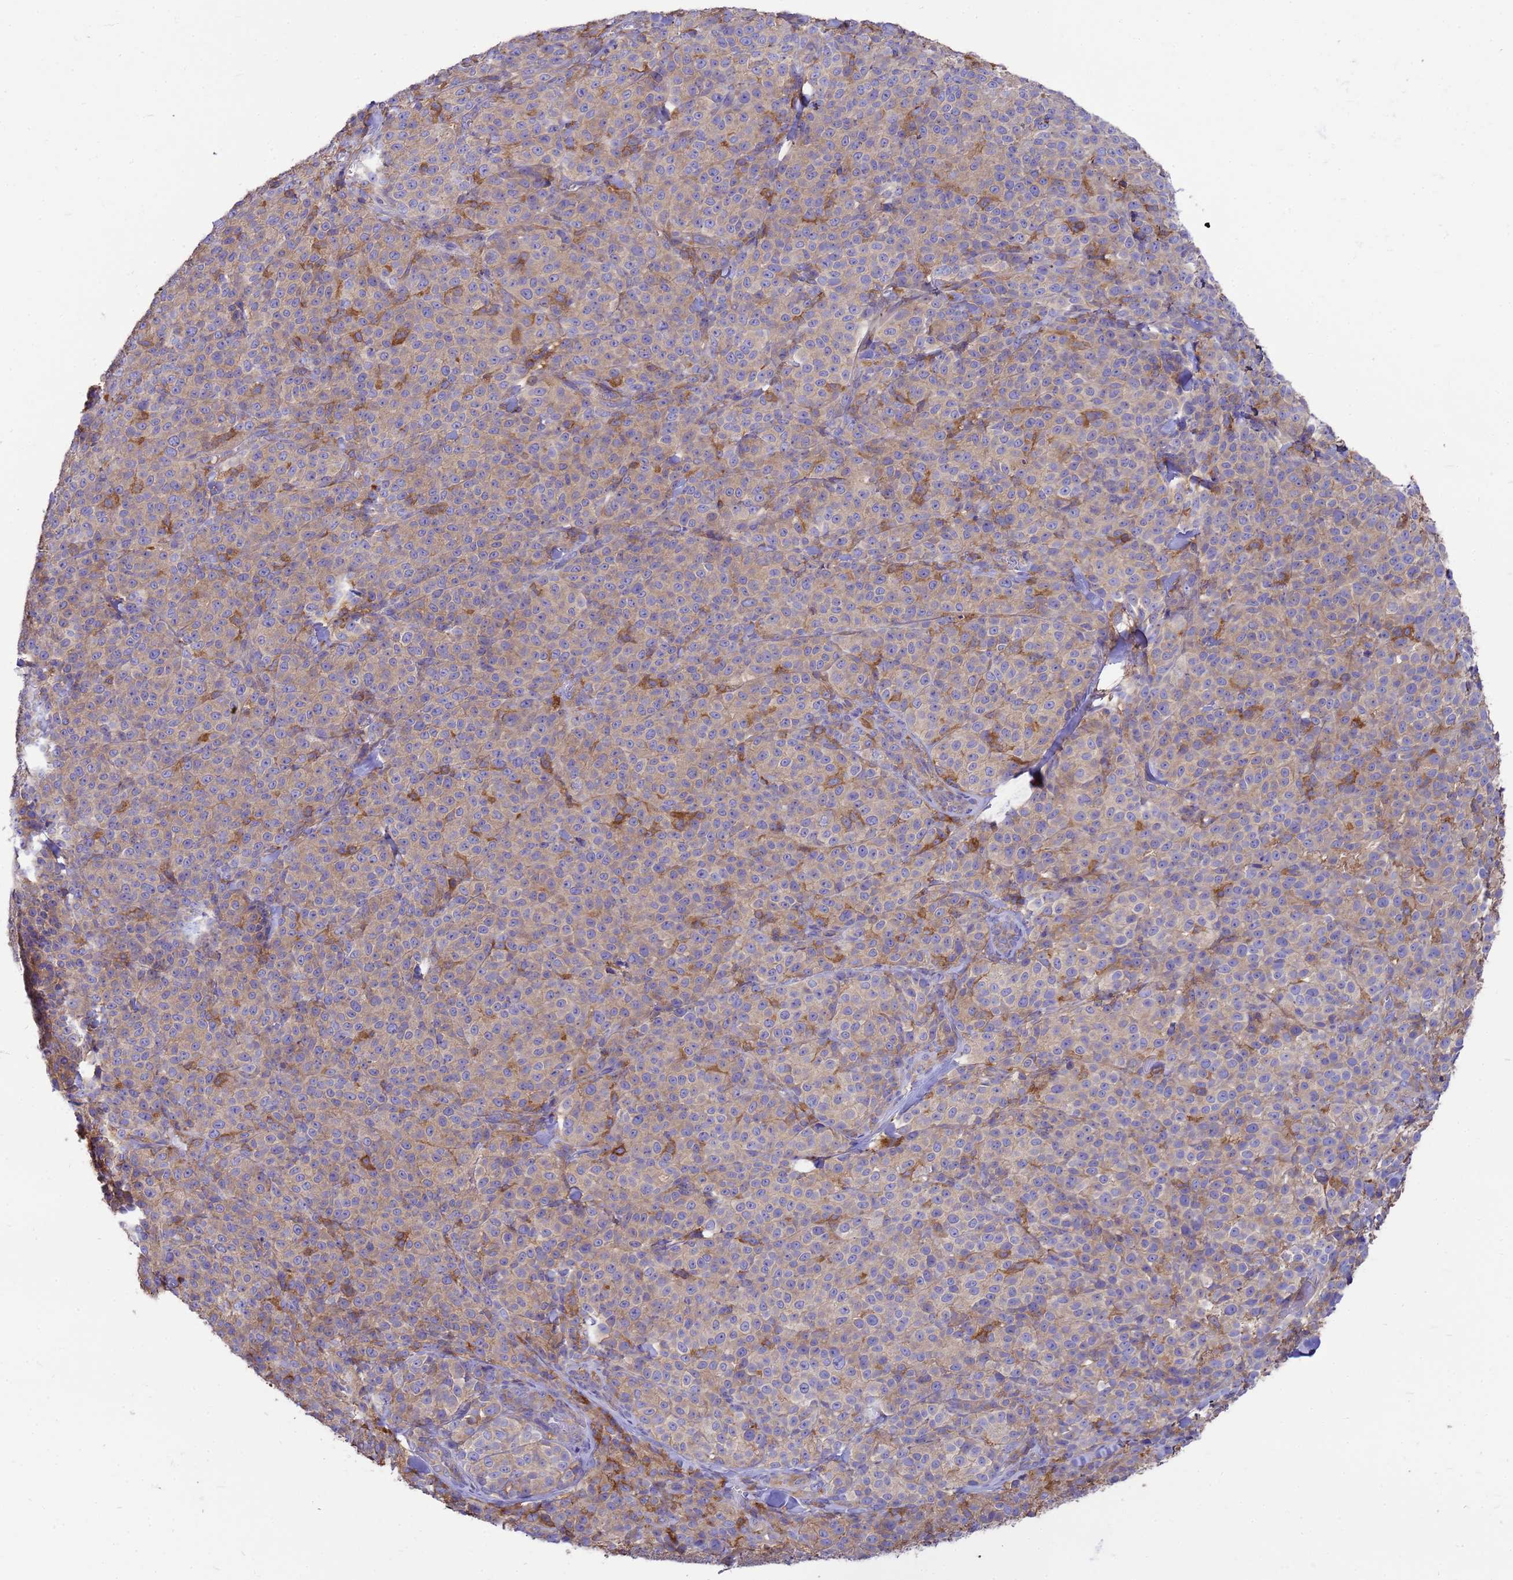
{"staining": {"intensity": "weak", "quantity": "25%-75%", "location": "cytoplasmic/membranous"}, "tissue": "melanoma", "cell_type": "Tumor cells", "image_type": "cancer", "snomed": [{"axis": "morphology", "description": "Normal tissue, NOS"}, {"axis": "morphology", "description": "Malignant melanoma, NOS"}, {"axis": "topography", "description": "Skin"}], "caption": "A micrograph of malignant melanoma stained for a protein displays weak cytoplasmic/membranous brown staining in tumor cells. The staining was performed using DAB to visualize the protein expression in brown, while the nuclei were stained in blue with hematoxylin (Magnification: 20x).", "gene": "ZNF235", "patient": {"sex": "female", "age": 34}}